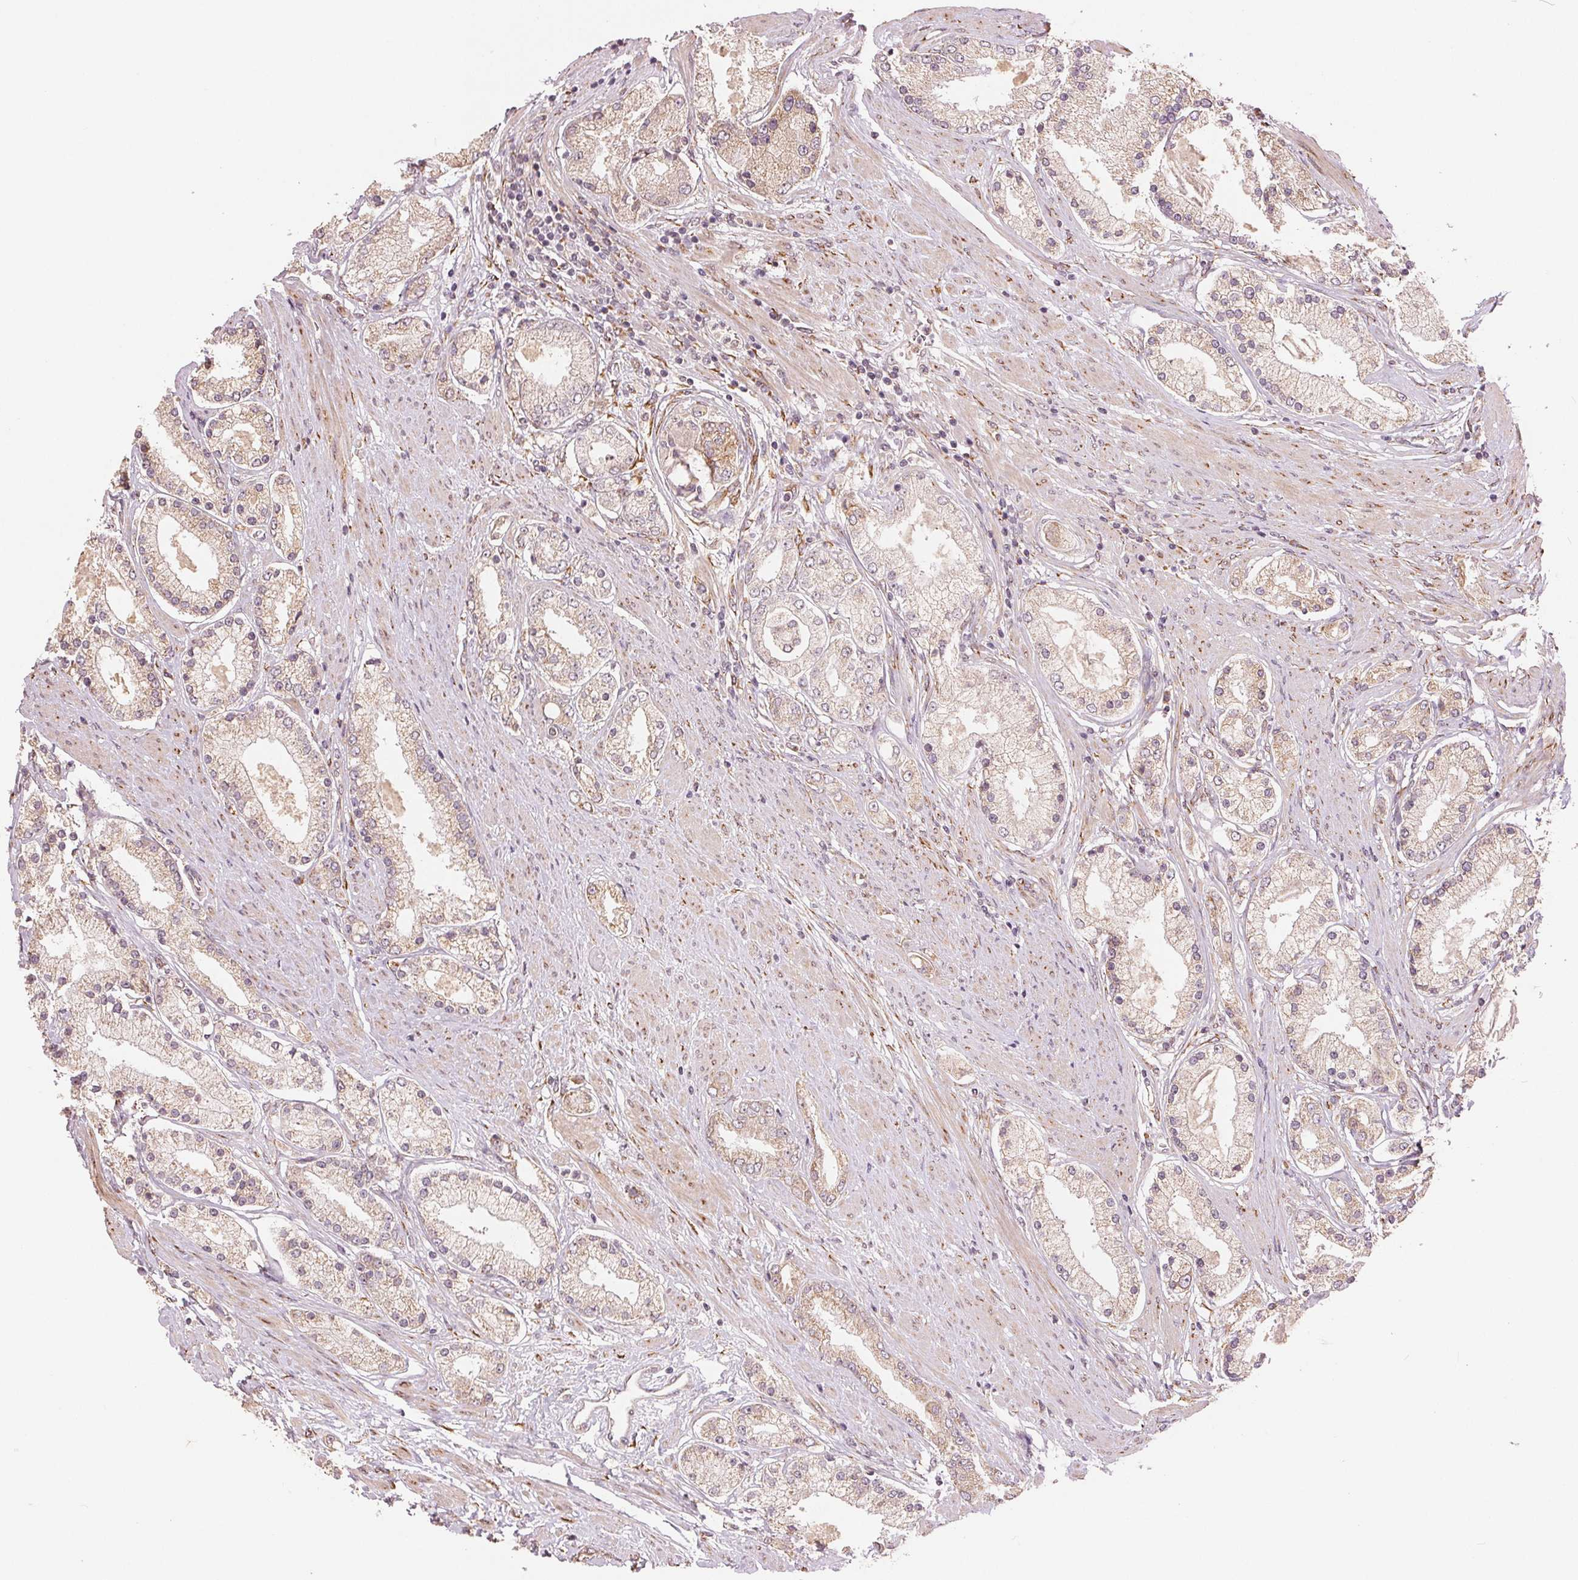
{"staining": {"intensity": "weak", "quantity": ">75%", "location": "cytoplasmic/membranous"}, "tissue": "prostate cancer", "cell_type": "Tumor cells", "image_type": "cancer", "snomed": [{"axis": "morphology", "description": "Adenocarcinoma, High grade"}, {"axis": "topography", "description": "Prostate"}], "caption": "Weak cytoplasmic/membranous staining for a protein is appreciated in approximately >75% of tumor cells of prostate cancer using immunohistochemistry (IHC).", "gene": "SLC20A1", "patient": {"sex": "male", "age": 67}}